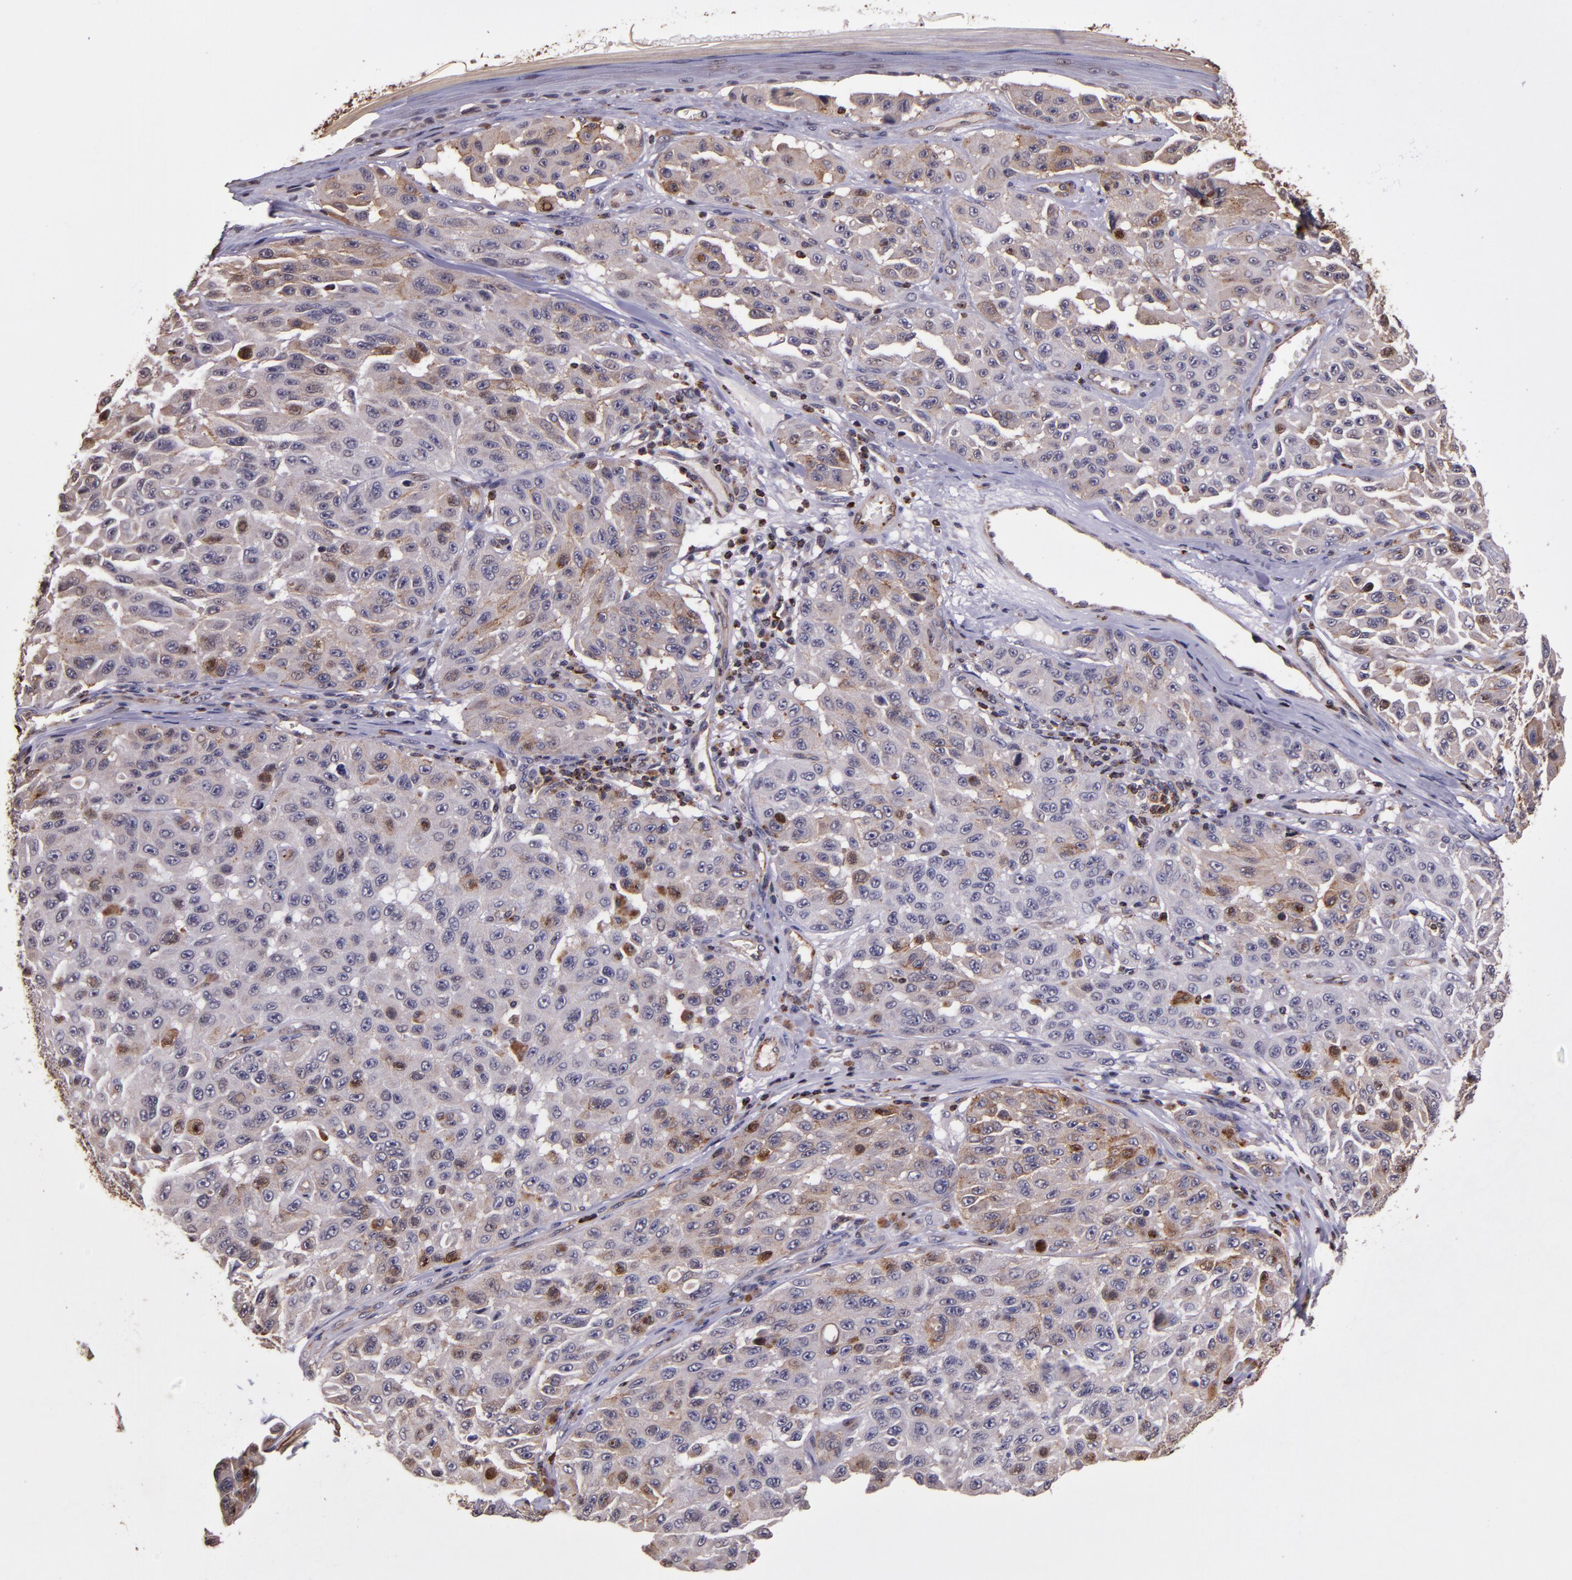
{"staining": {"intensity": "weak", "quantity": "<25%", "location": "cytoplasmic/membranous"}, "tissue": "melanoma", "cell_type": "Tumor cells", "image_type": "cancer", "snomed": [{"axis": "morphology", "description": "Malignant melanoma, NOS"}, {"axis": "topography", "description": "Skin"}], "caption": "Immunohistochemistry (IHC) micrograph of neoplastic tissue: melanoma stained with DAB reveals no significant protein staining in tumor cells.", "gene": "SLC2A3", "patient": {"sex": "male", "age": 30}}